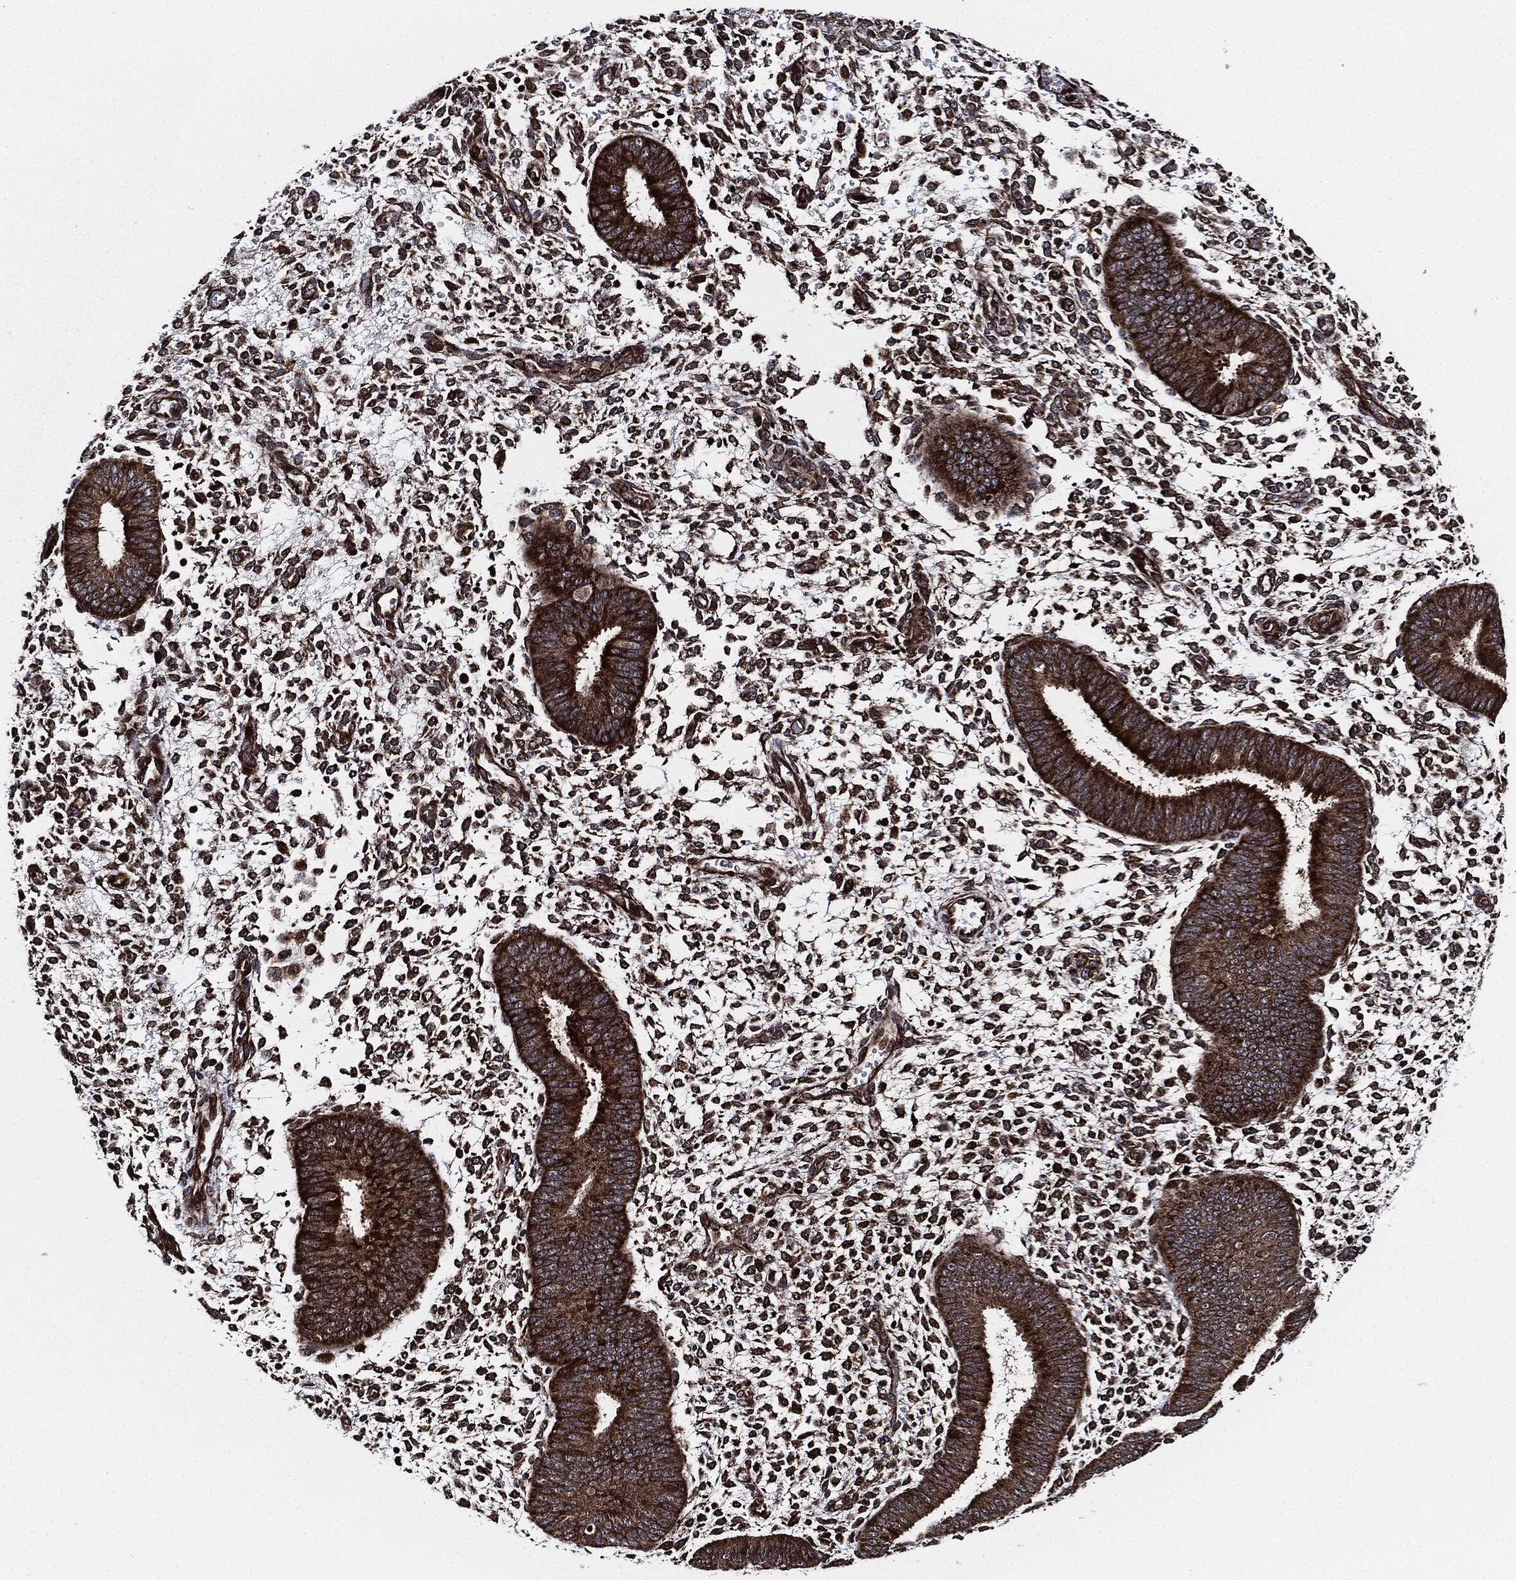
{"staining": {"intensity": "moderate", "quantity": "25%-75%", "location": "cytoplasmic/membranous,nuclear"}, "tissue": "endometrium", "cell_type": "Cells in endometrial stroma", "image_type": "normal", "snomed": [{"axis": "morphology", "description": "Normal tissue, NOS"}, {"axis": "topography", "description": "Endometrium"}], "caption": "IHC (DAB) staining of unremarkable endometrium reveals moderate cytoplasmic/membranous,nuclear protein positivity in approximately 25%-75% of cells in endometrial stroma.", "gene": "RNASEL", "patient": {"sex": "female", "age": 39}}